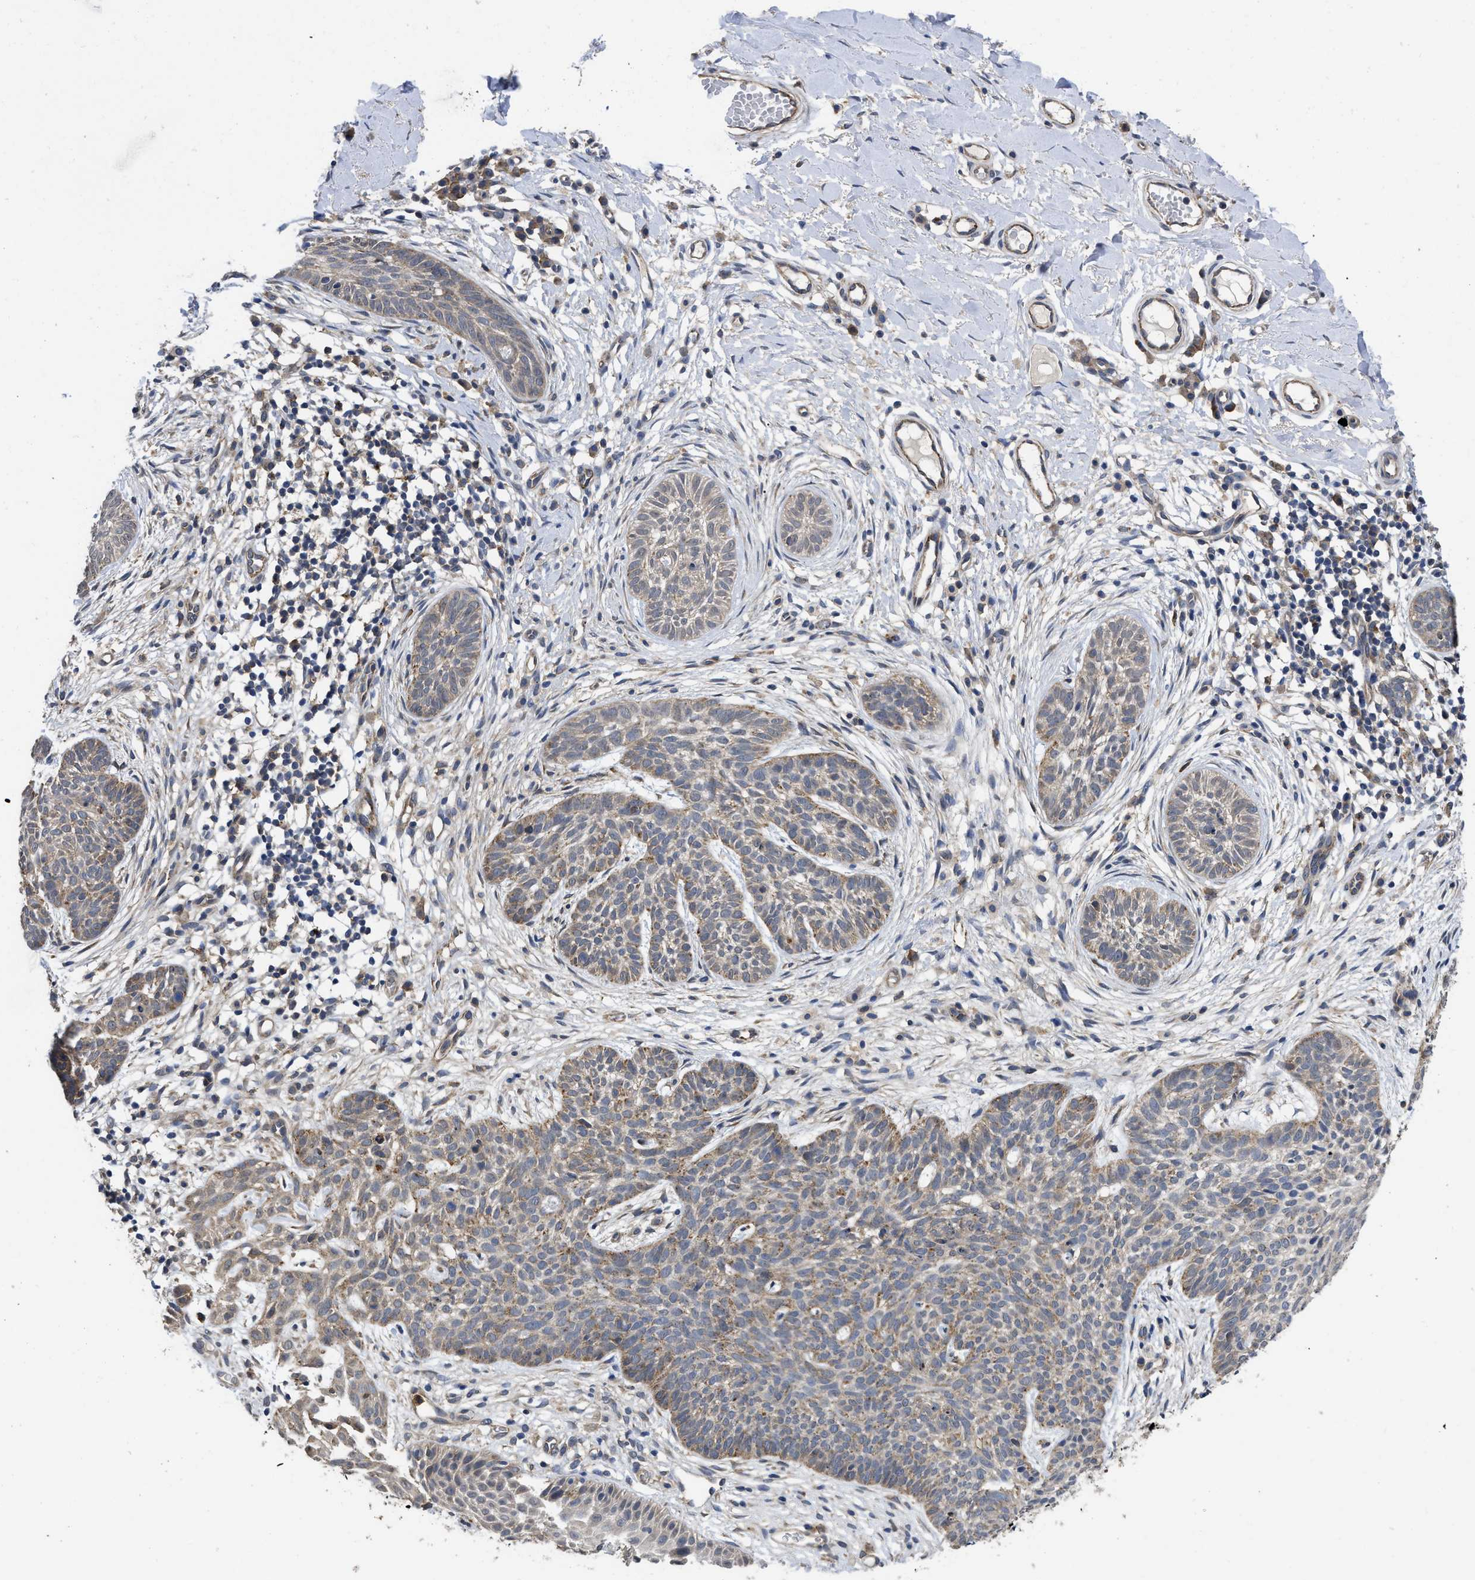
{"staining": {"intensity": "moderate", "quantity": "<25%", "location": "cytoplasmic/membranous"}, "tissue": "skin cancer", "cell_type": "Tumor cells", "image_type": "cancer", "snomed": [{"axis": "morphology", "description": "Basal cell carcinoma"}, {"axis": "topography", "description": "Skin"}], "caption": "Protein staining of skin cancer tissue demonstrates moderate cytoplasmic/membranous staining in about <25% of tumor cells.", "gene": "PKD2", "patient": {"sex": "female", "age": 59}}